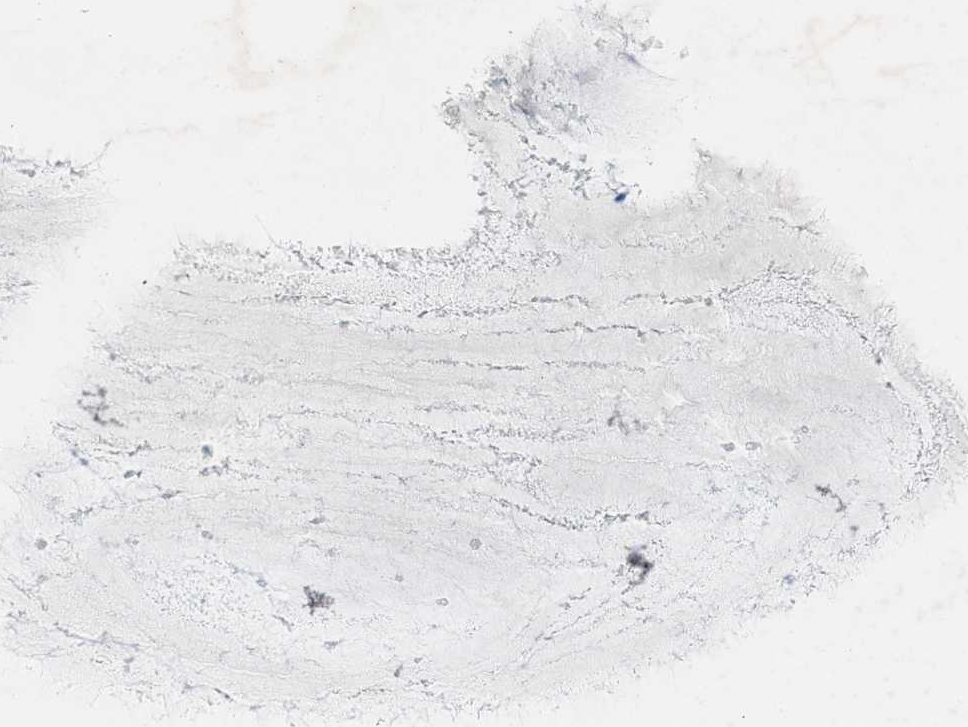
{"staining": {"intensity": "weak", "quantity": "<25%", "location": "cytoplasmic/membranous"}, "tissue": "nasopharynx", "cell_type": "Respiratory epithelial cells", "image_type": "normal", "snomed": [{"axis": "morphology", "description": "Normal tissue, NOS"}, {"axis": "topography", "description": "Nasopharynx"}], "caption": "The image displays no significant positivity in respiratory epithelial cells of nasopharynx. (DAB (3,3'-diaminobenzidine) immunohistochemistry (IHC) visualized using brightfield microscopy, high magnification).", "gene": "GPM6A", "patient": {"sex": "male", "age": 21}}